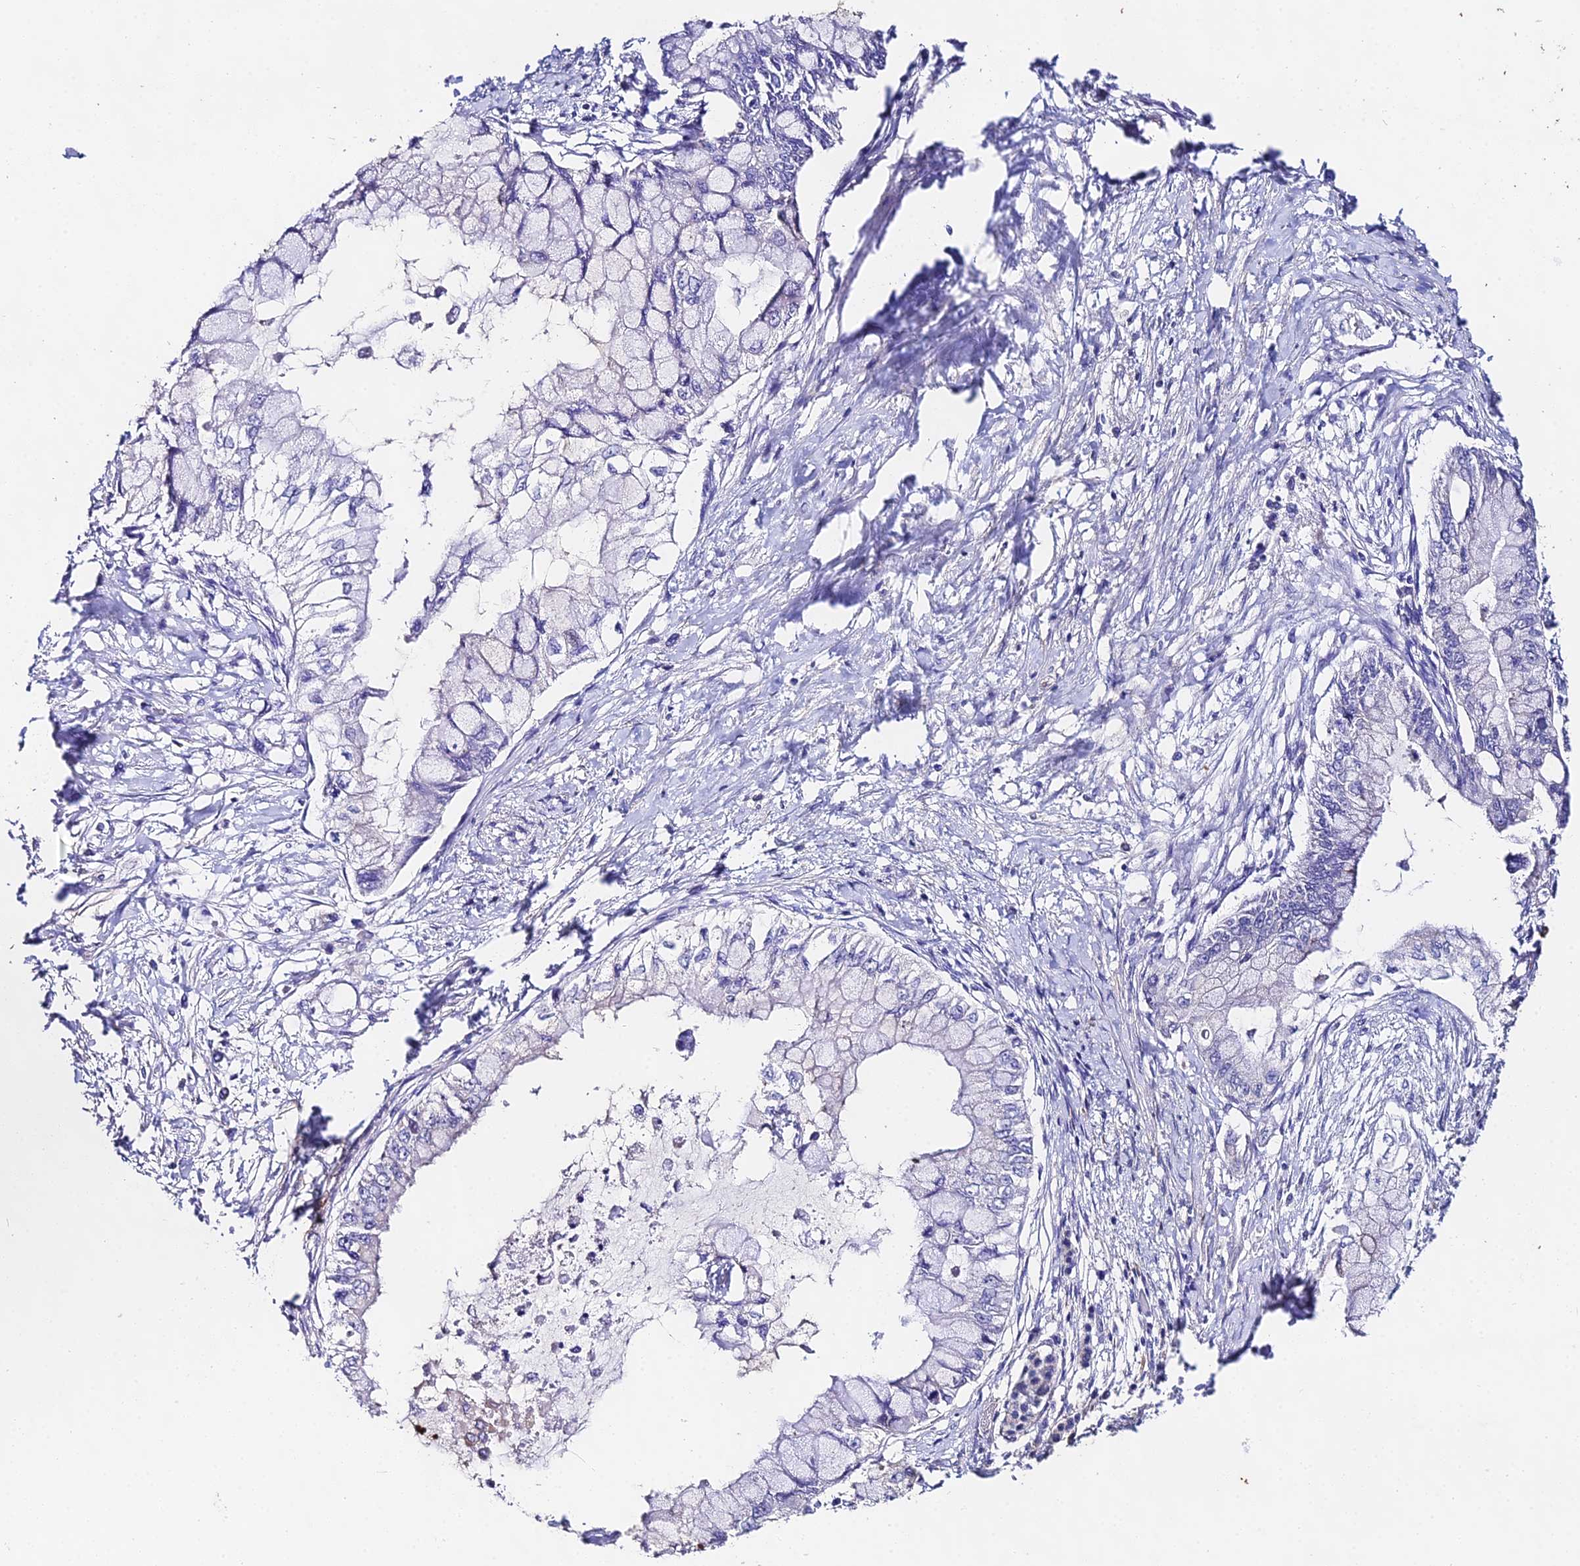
{"staining": {"intensity": "negative", "quantity": "none", "location": "none"}, "tissue": "pancreatic cancer", "cell_type": "Tumor cells", "image_type": "cancer", "snomed": [{"axis": "morphology", "description": "Adenocarcinoma, NOS"}, {"axis": "topography", "description": "Pancreas"}], "caption": "An IHC histopathology image of adenocarcinoma (pancreatic) is shown. There is no staining in tumor cells of adenocarcinoma (pancreatic). The staining was performed using DAB (3,3'-diaminobenzidine) to visualize the protein expression in brown, while the nuclei were stained in blue with hematoxylin (Magnification: 20x).", "gene": "PPP2R2C", "patient": {"sex": "male", "age": 48}}